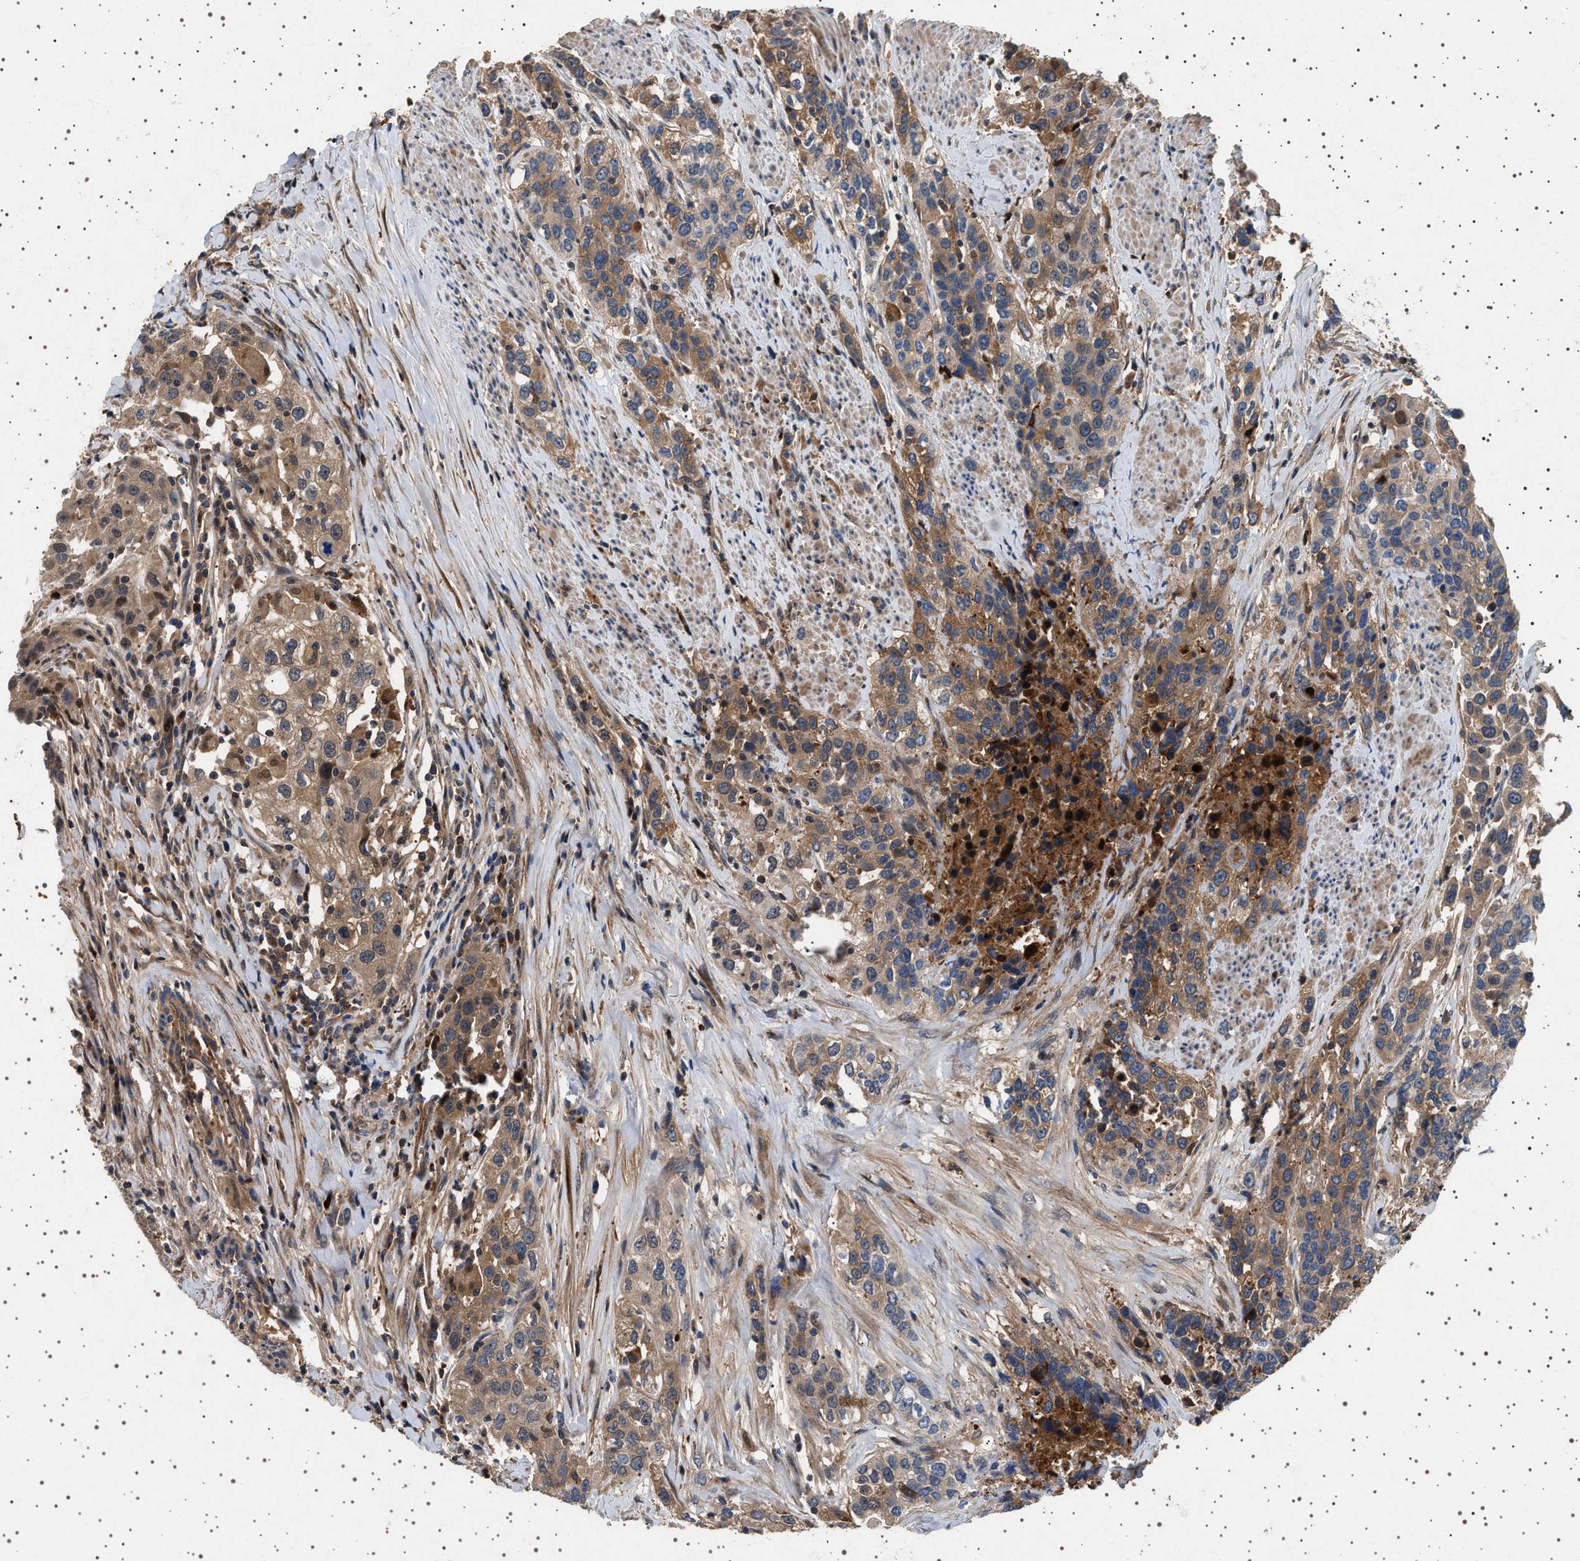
{"staining": {"intensity": "weak", "quantity": ">75%", "location": "cytoplasmic/membranous"}, "tissue": "urothelial cancer", "cell_type": "Tumor cells", "image_type": "cancer", "snomed": [{"axis": "morphology", "description": "Urothelial carcinoma, High grade"}, {"axis": "topography", "description": "Urinary bladder"}], "caption": "Immunohistochemical staining of human urothelial carcinoma (high-grade) displays low levels of weak cytoplasmic/membranous protein staining in approximately >75% of tumor cells.", "gene": "FICD", "patient": {"sex": "female", "age": 80}}